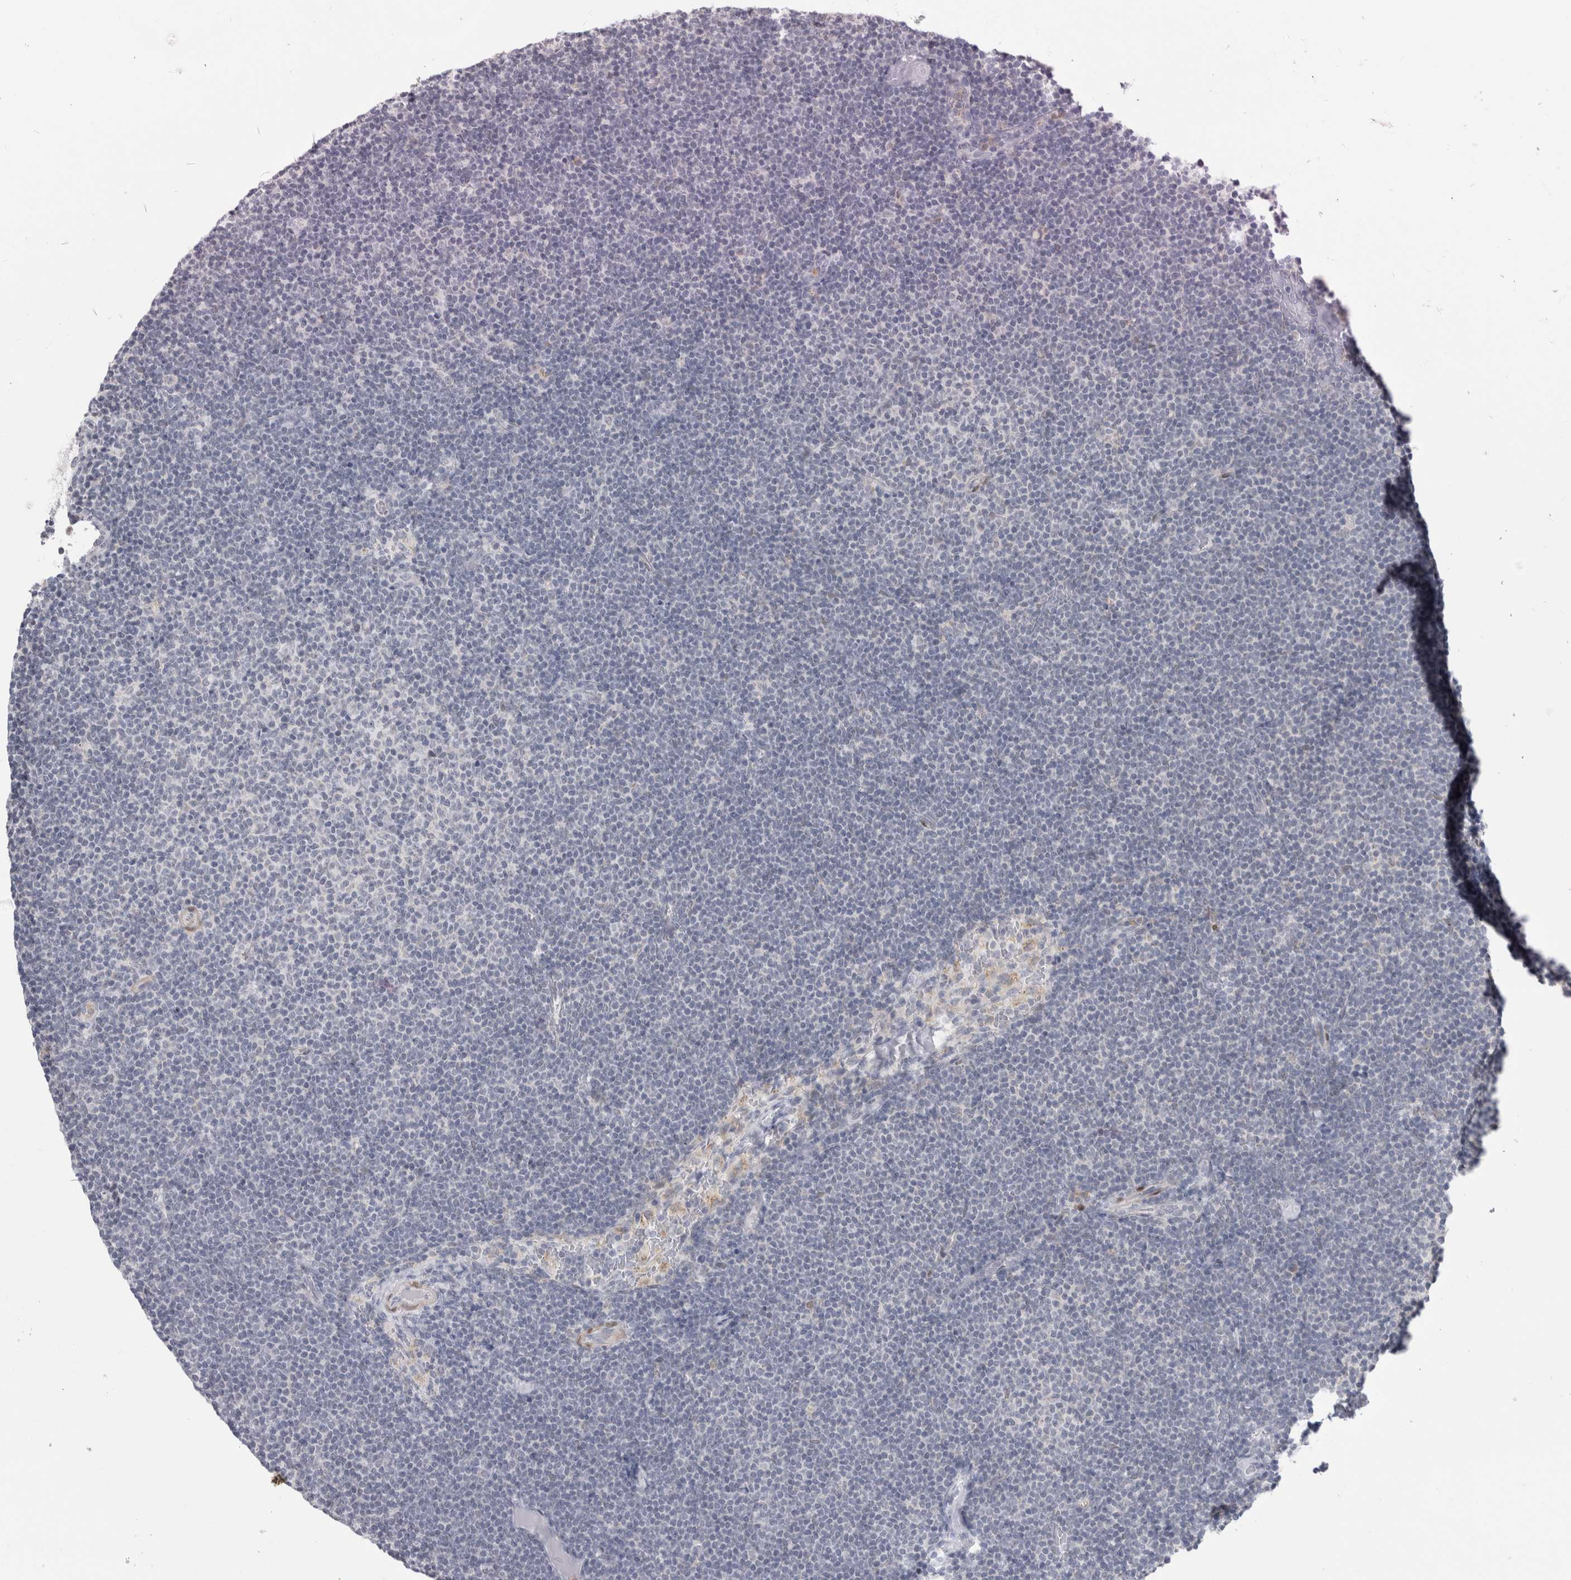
{"staining": {"intensity": "negative", "quantity": "none", "location": "none"}, "tissue": "lymphoma", "cell_type": "Tumor cells", "image_type": "cancer", "snomed": [{"axis": "morphology", "description": "Malignant lymphoma, non-Hodgkin's type, Low grade"}, {"axis": "topography", "description": "Lymph node"}], "caption": "This is an immunohistochemistry image of human lymphoma. There is no expression in tumor cells.", "gene": "PLIN1", "patient": {"sex": "female", "age": 53}}